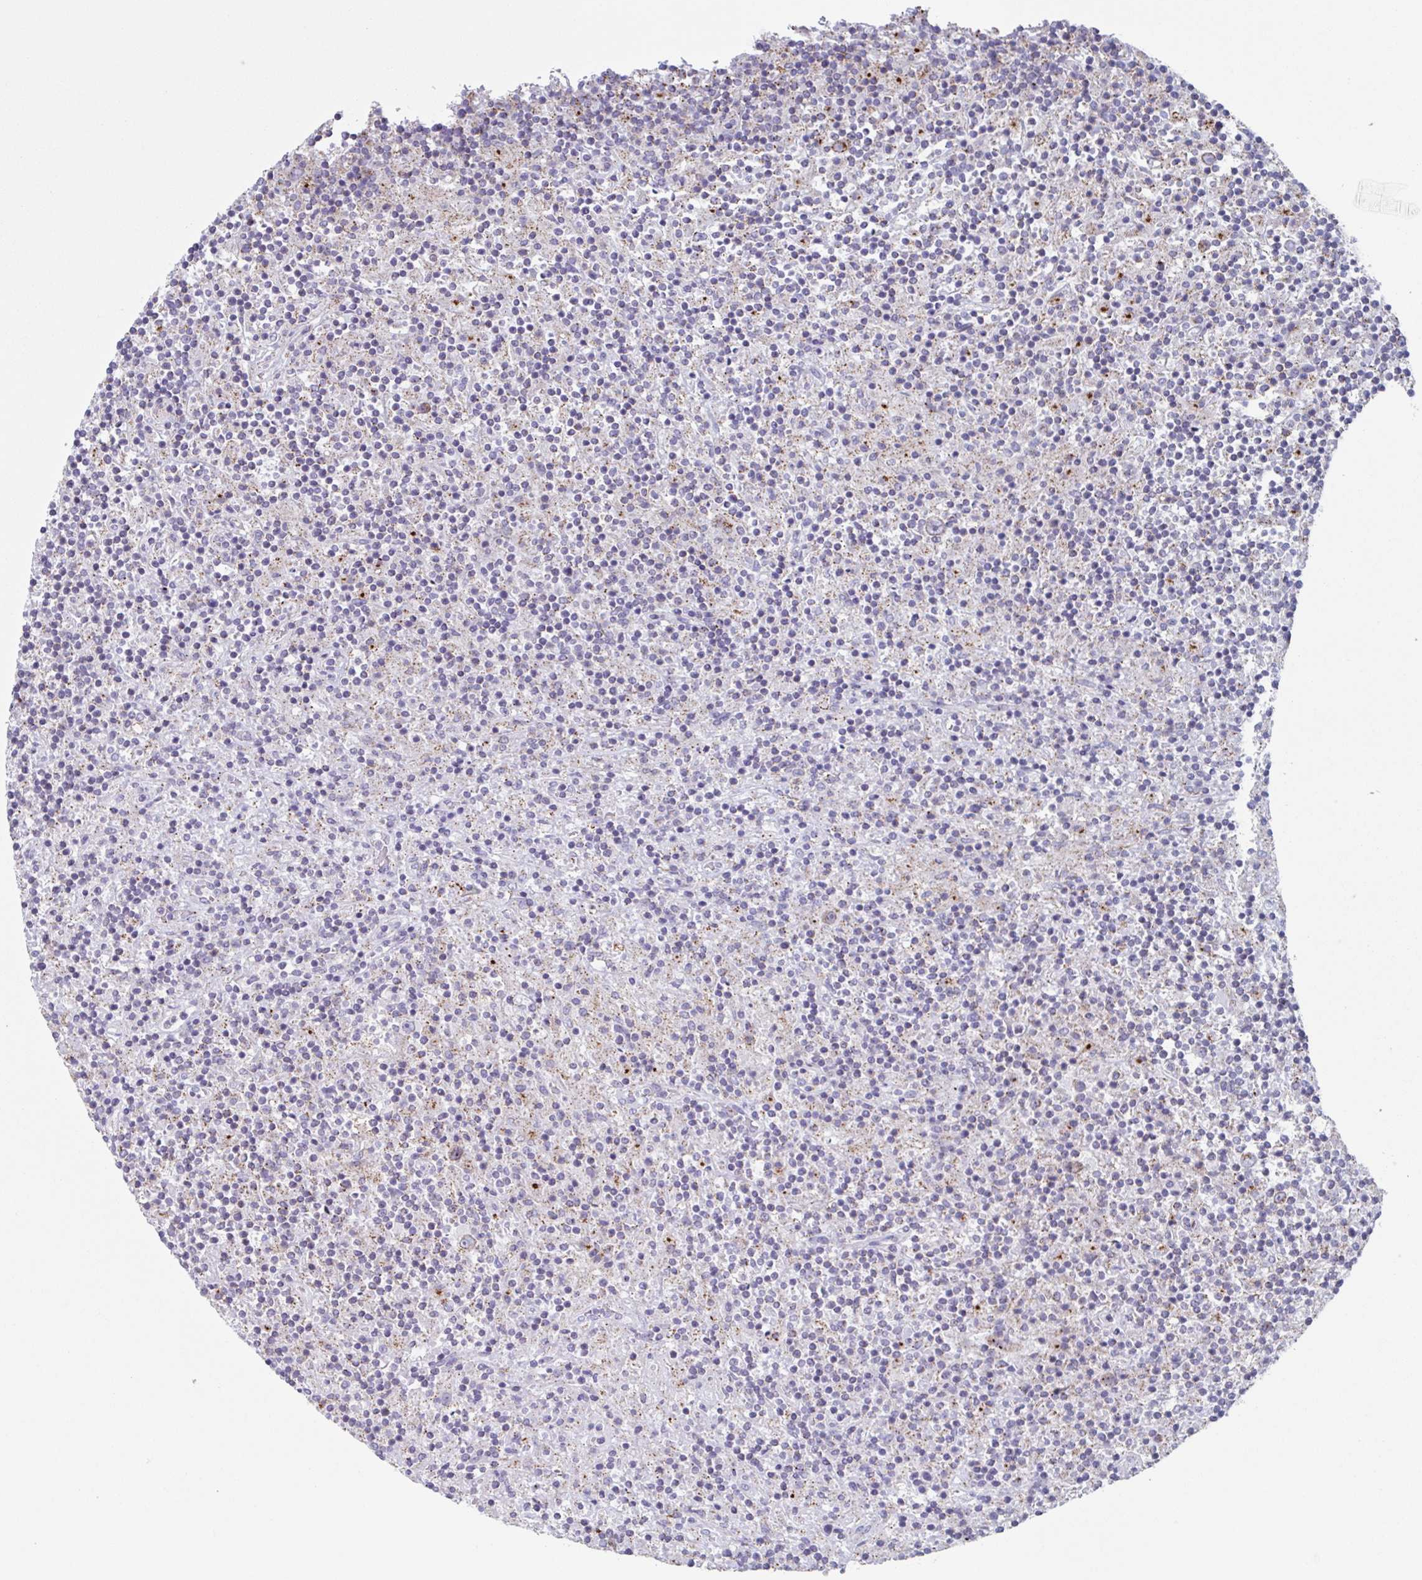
{"staining": {"intensity": "weak", "quantity": ">75%", "location": "cytoplasmic/membranous"}, "tissue": "lymphoma", "cell_type": "Tumor cells", "image_type": "cancer", "snomed": [{"axis": "morphology", "description": "Hodgkin's disease, NOS"}, {"axis": "topography", "description": "Lymph node"}], "caption": "An IHC image of neoplastic tissue is shown. Protein staining in brown labels weak cytoplasmic/membranous positivity in lymphoma within tumor cells.", "gene": "CHMP5", "patient": {"sex": "male", "age": 70}}